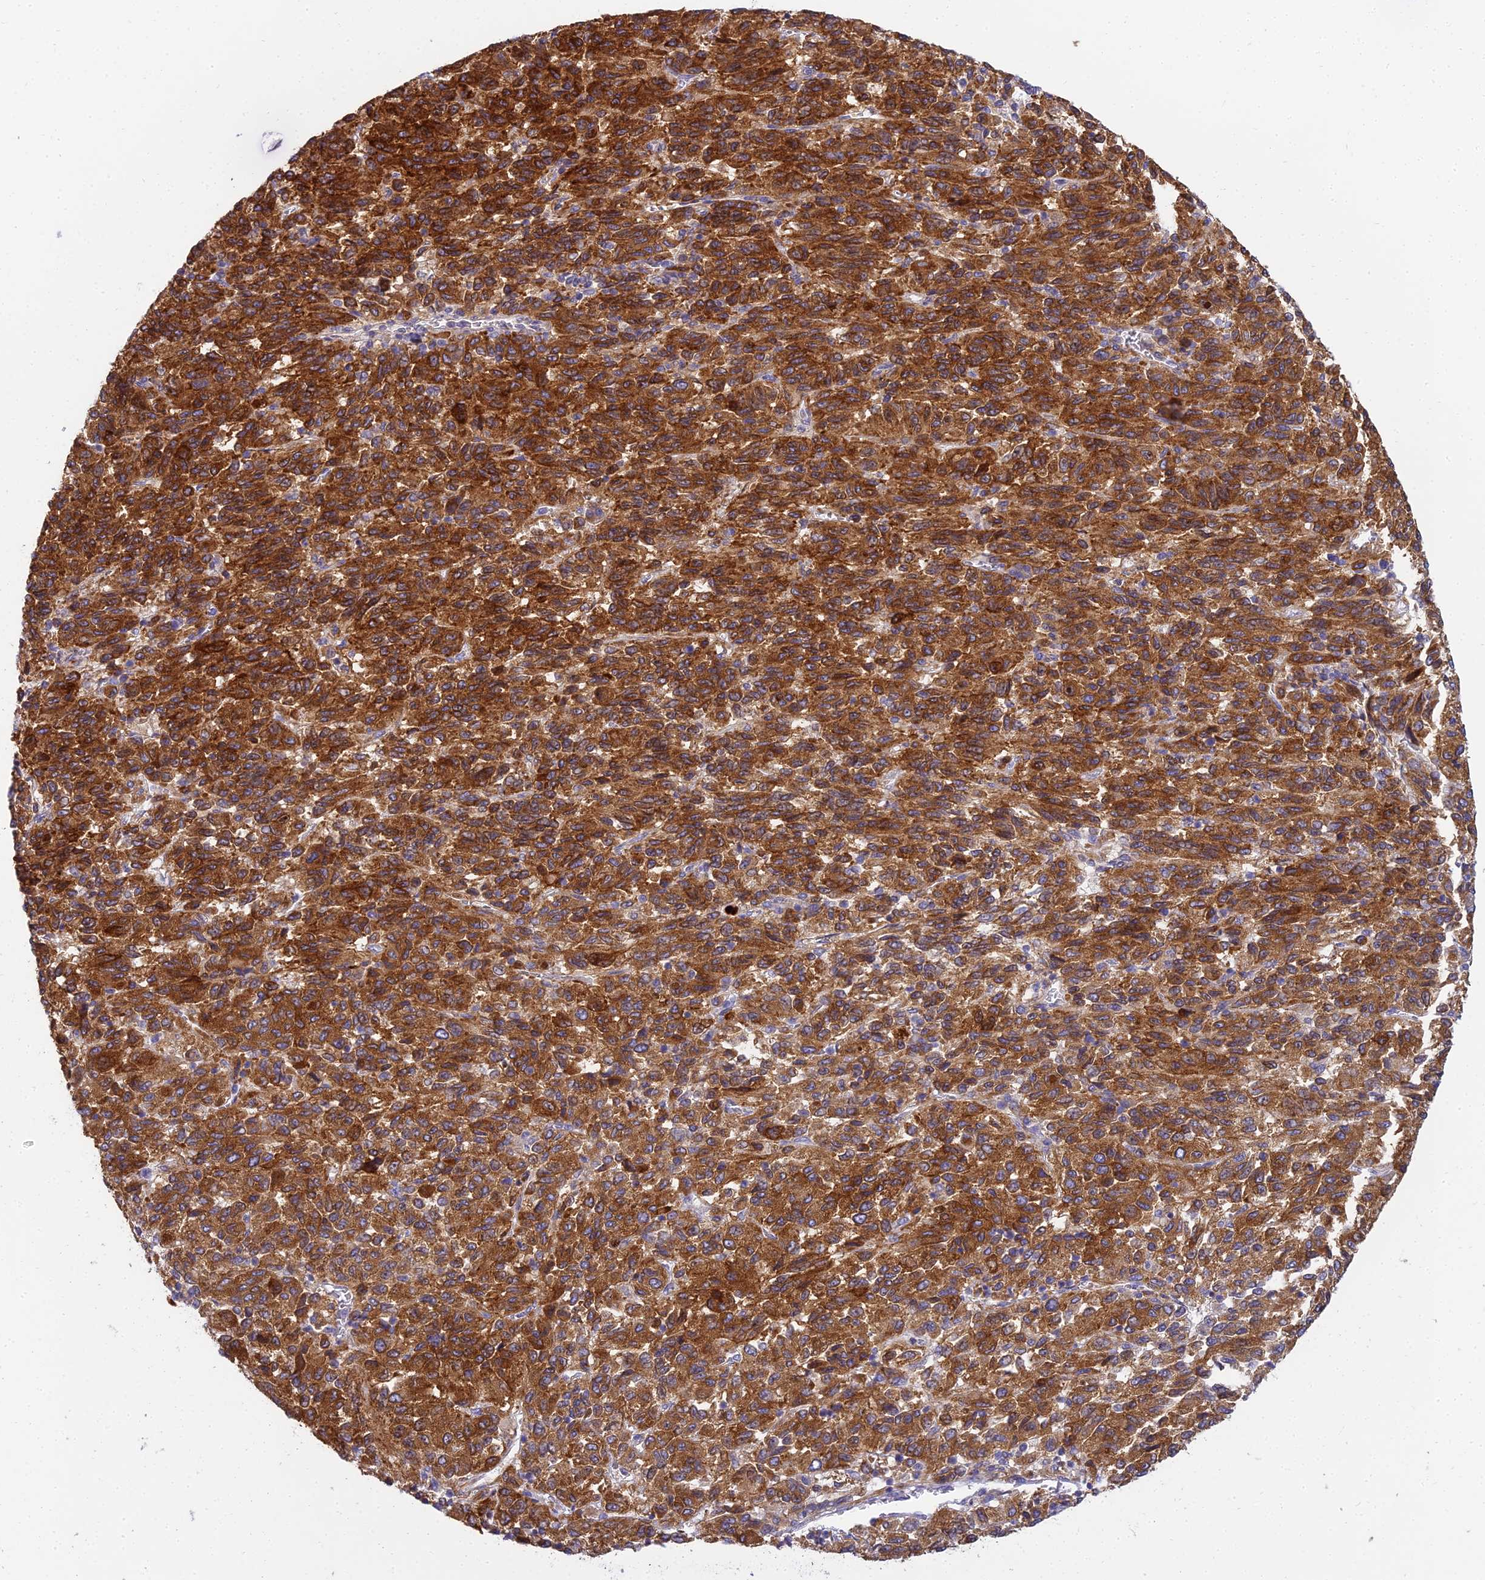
{"staining": {"intensity": "strong", "quantity": ">75%", "location": "cytoplasmic/membranous"}, "tissue": "melanoma", "cell_type": "Tumor cells", "image_type": "cancer", "snomed": [{"axis": "morphology", "description": "Malignant melanoma, Metastatic site"}, {"axis": "topography", "description": "Lung"}], "caption": "Human melanoma stained with a brown dye reveals strong cytoplasmic/membranous positive staining in approximately >75% of tumor cells.", "gene": "CLCN7", "patient": {"sex": "male", "age": 64}}